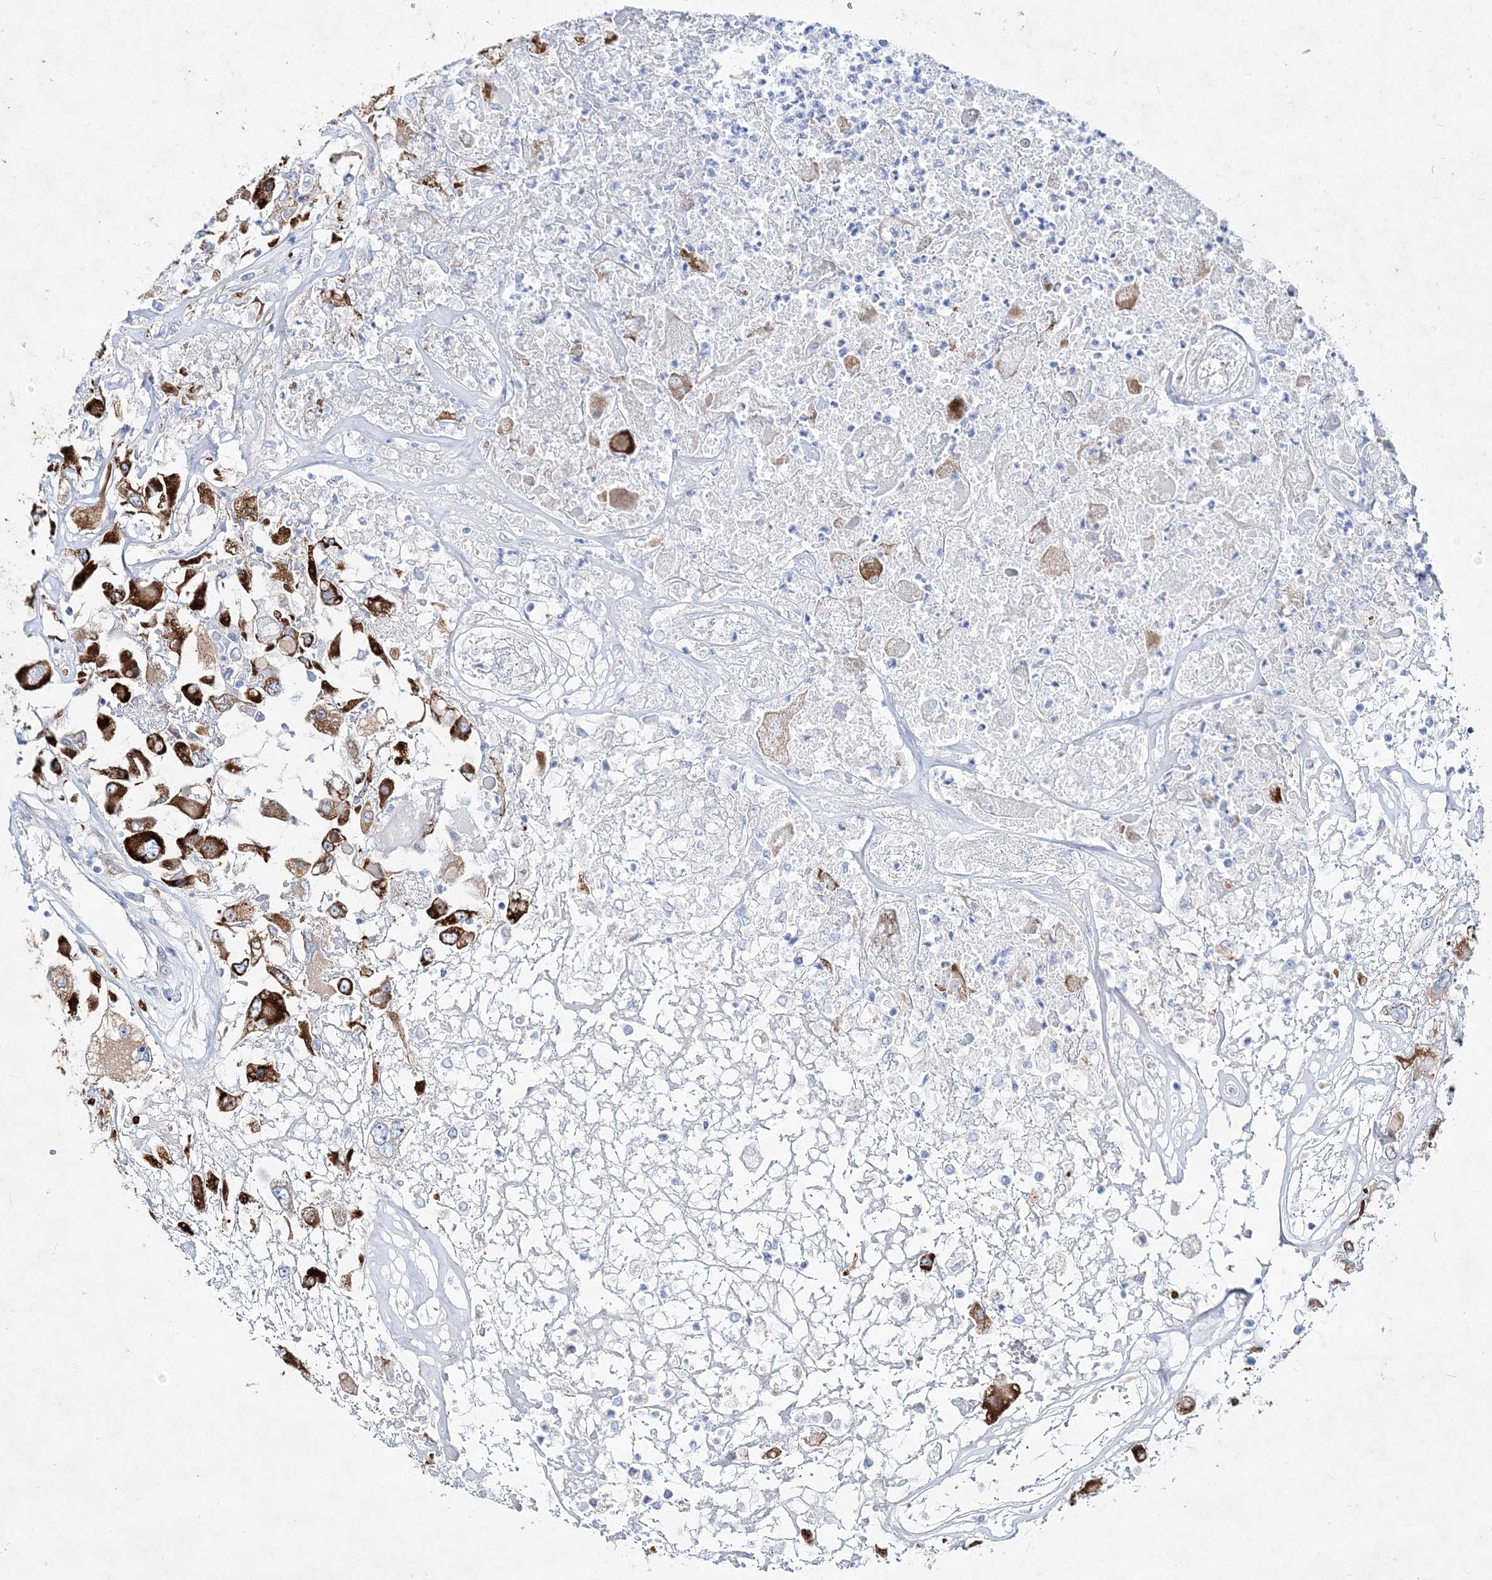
{"staining": {"intensity": "strong", "quantity": ">75%", "location": "cytoplasmic/membranous"}, "tissue": "renal cancer", "cell_type": "Tumor cells", "image_type": "cancer", "snomed": [{"axis": "morphology", "description": "Adenocarcinoma, NOS"}, {"axis": "topography", "description": "Kidney"}], "caption": "This histopathology image reveals renal adenocarcinoma stained with immunohistochemistry to label a protein in brown. The cytoplasmic/membranous of tumor cells show strong positivity for the protein. Nuclei are counter-stained blue.", "gene": "SPINK7", "patient": {"sex": "female", "age": 52}}